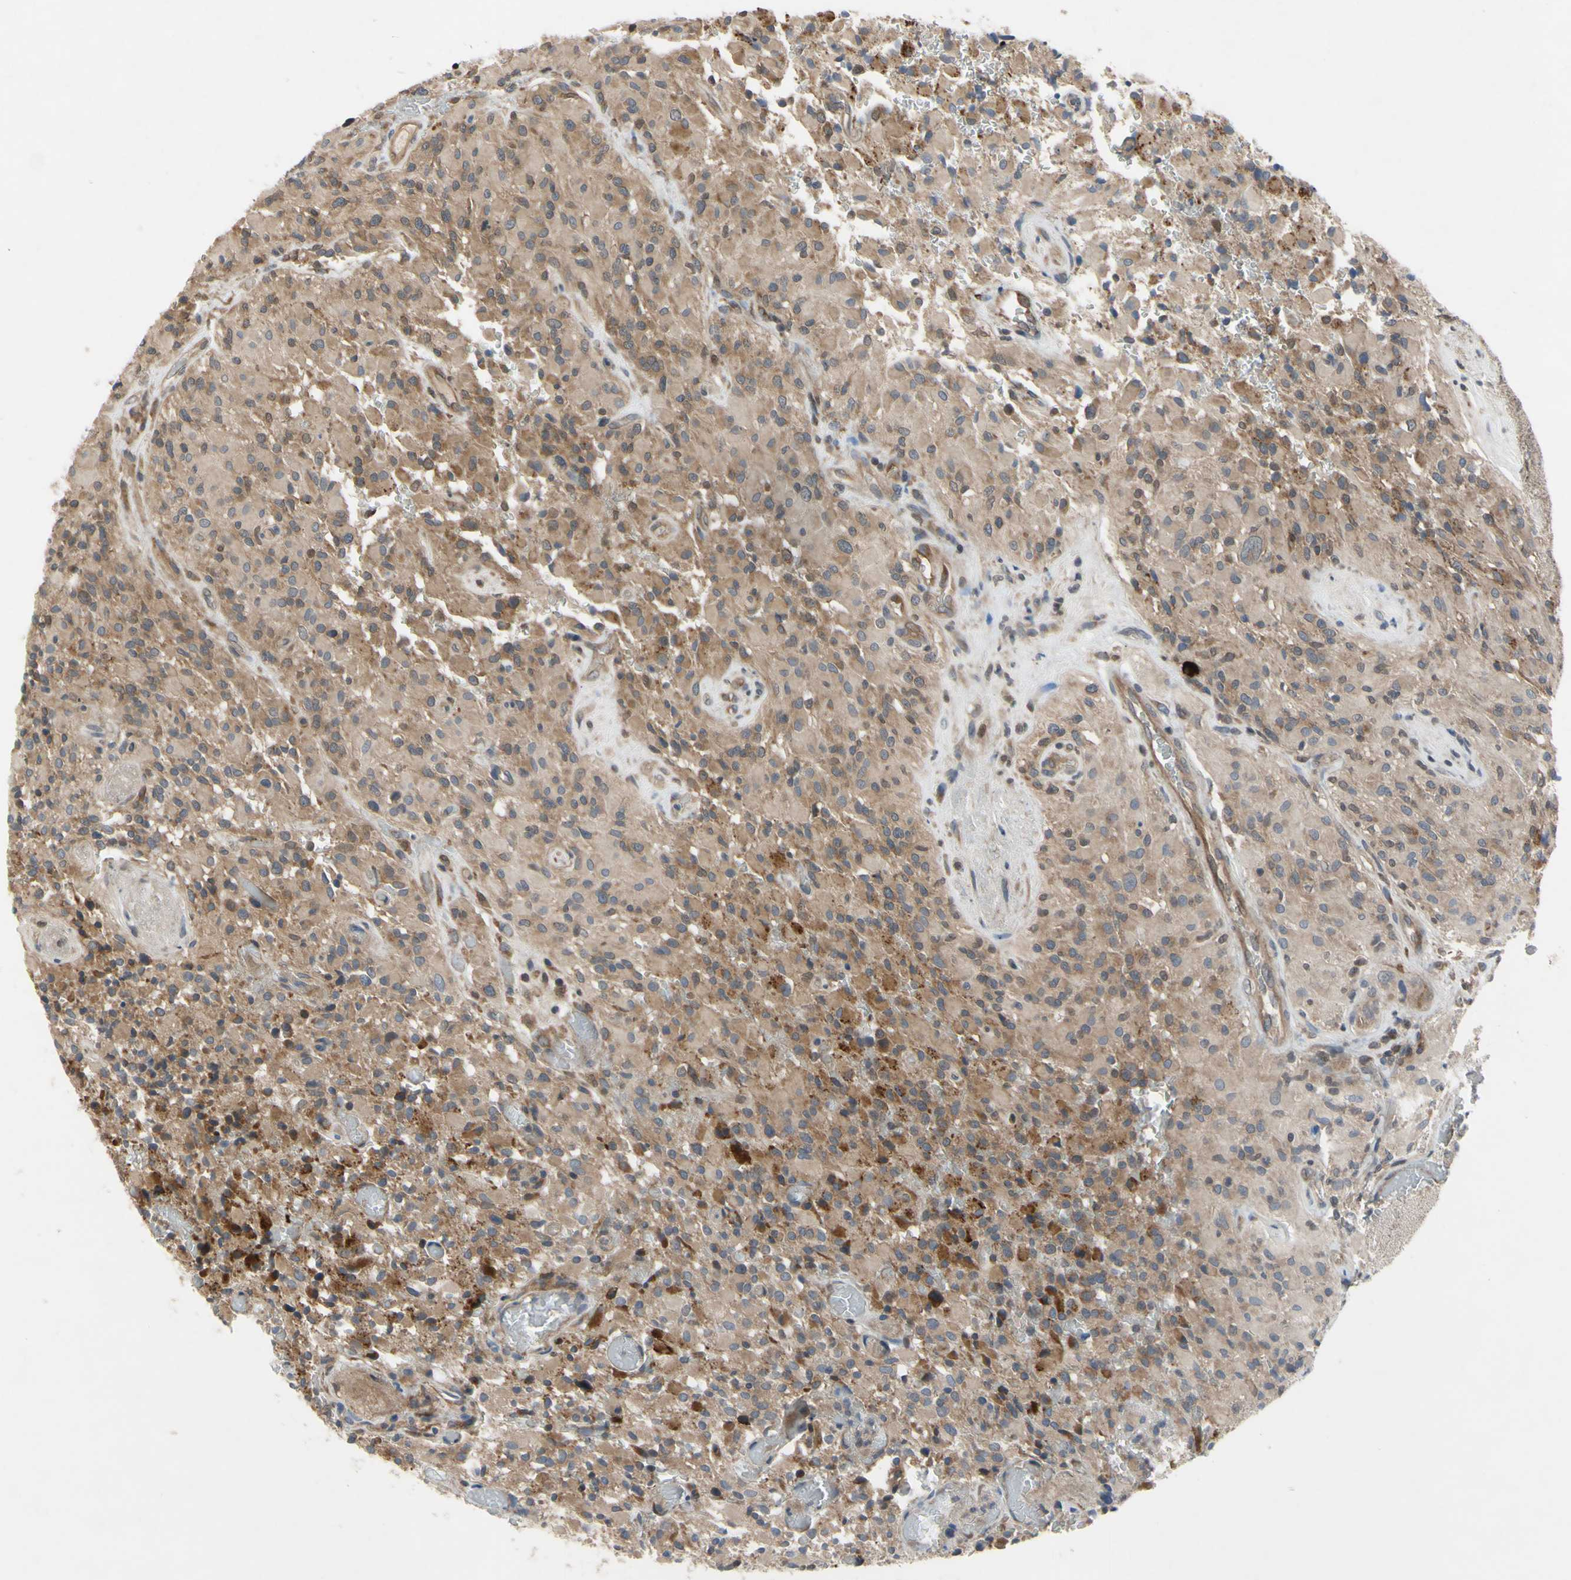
{"staining": {"intensity": "moderate", "quantity": ">75%", "location": "cytoplasmic/membranous"}, "tissue": "glioma", "cell_type": "Tumor cells", "image_type": "cancer", "snomed": [{"axis": "morphology", "description": "Glioma, malignant, High grade"}, {"axis": "topography", "description": "Brain"}], "caption": "Protein staining of glioma tissue displays moderate cytoplasmic/membranous positivity in approximately >75% of tumor cells.", "gene": "XIAP", "patient": {"sex": "male", "age": 71}}